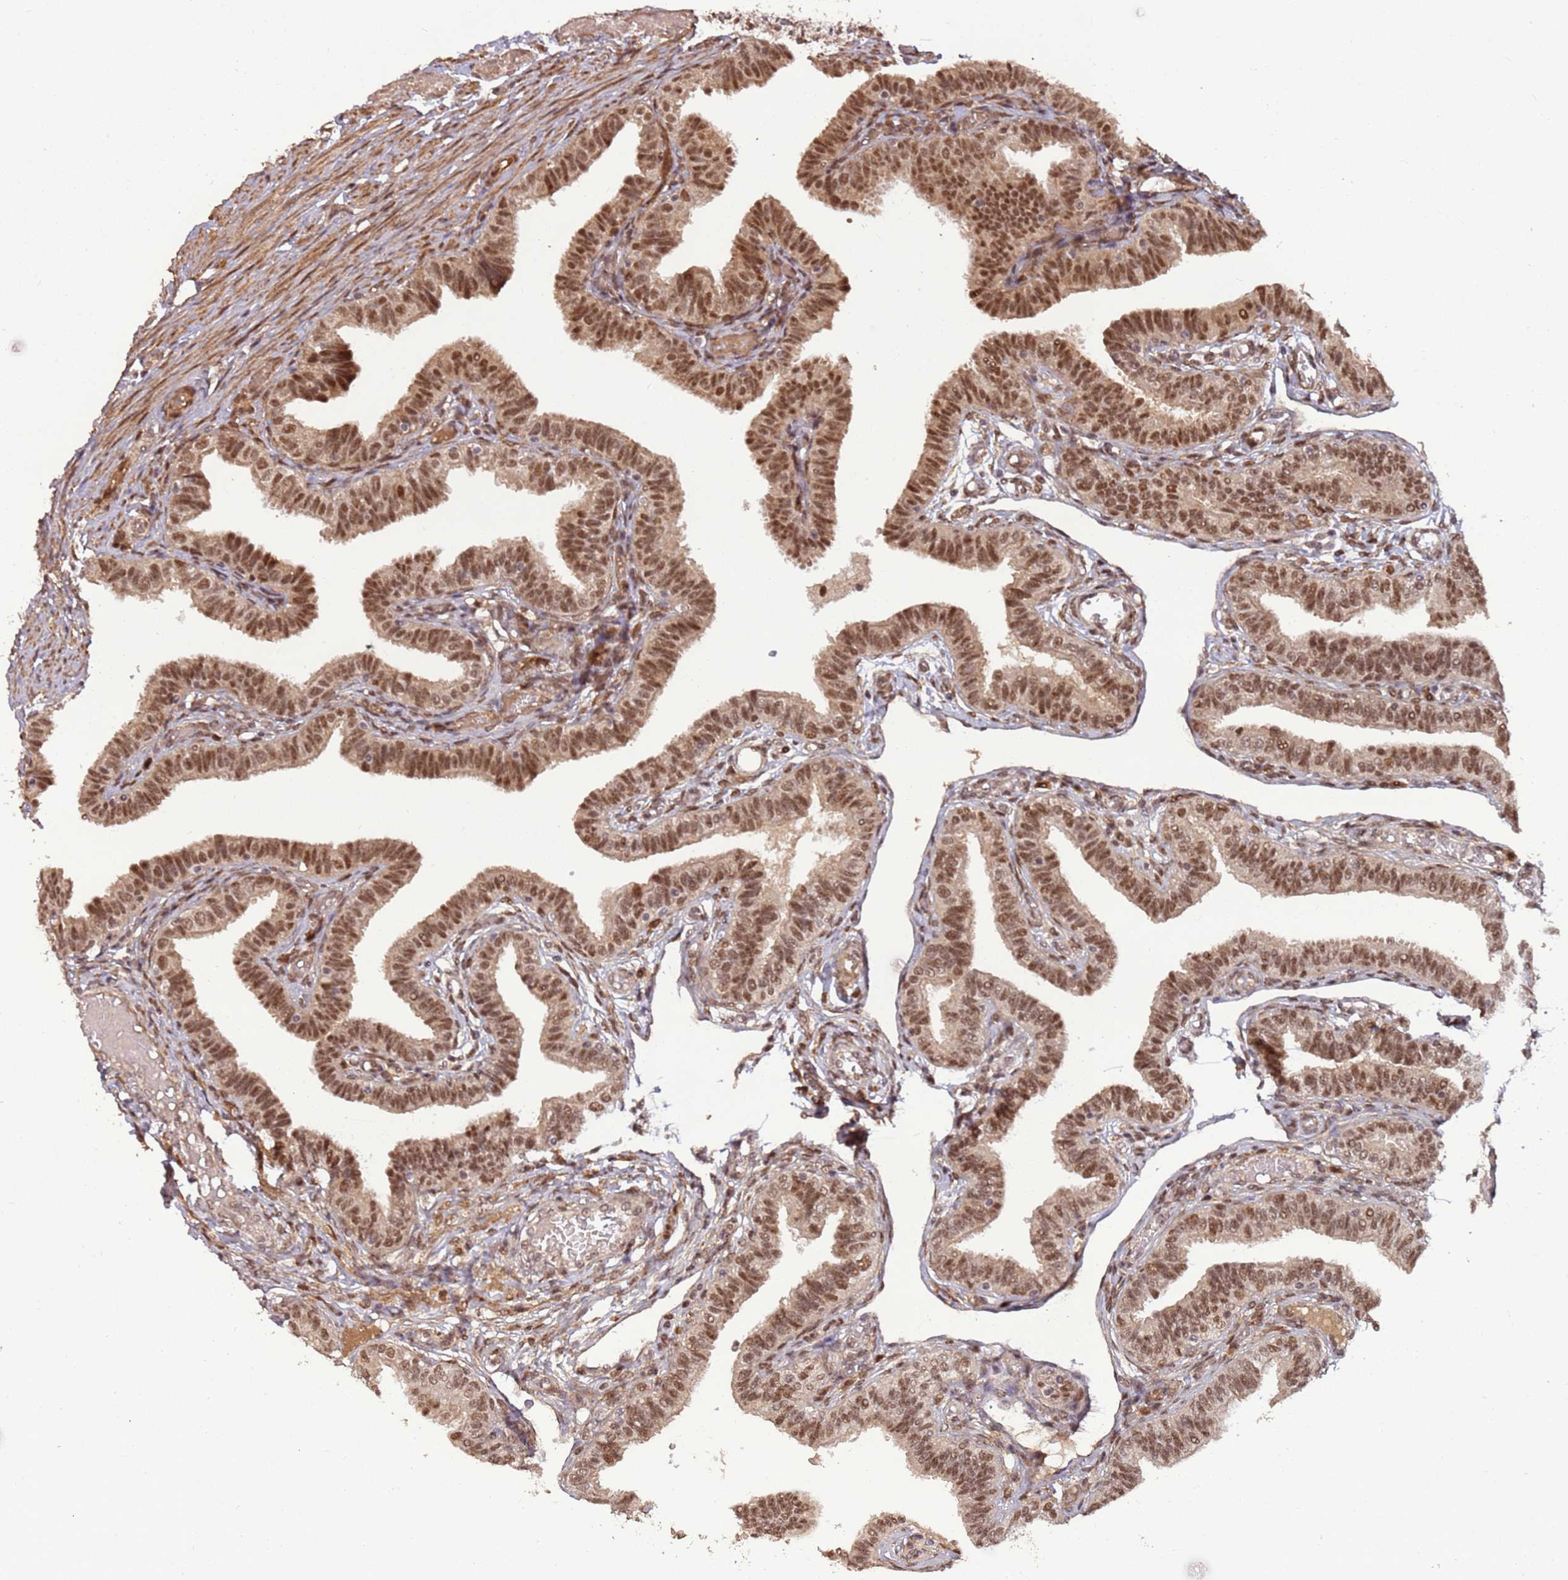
{"staining": {"intensity": "moderate", "quantity": ">75%", "location": "nuclear"}, "tissue": "fallopian tube", "cell_type": "Glandular cells", "image_type": "normal", "snomed": [{"axis": "morphology", "description": "Normal tissue, NOS"}, {"axis": "topography", "description": "Fallopian tube"}], "caption": "Immunohistochemical staining of benign human fallopian tube shows >75% levels of moderate nuclear protein staining in about >75% of glandular cells.", "gene": "POLR3H", "patient": {"sex": "female", "age": 39}}